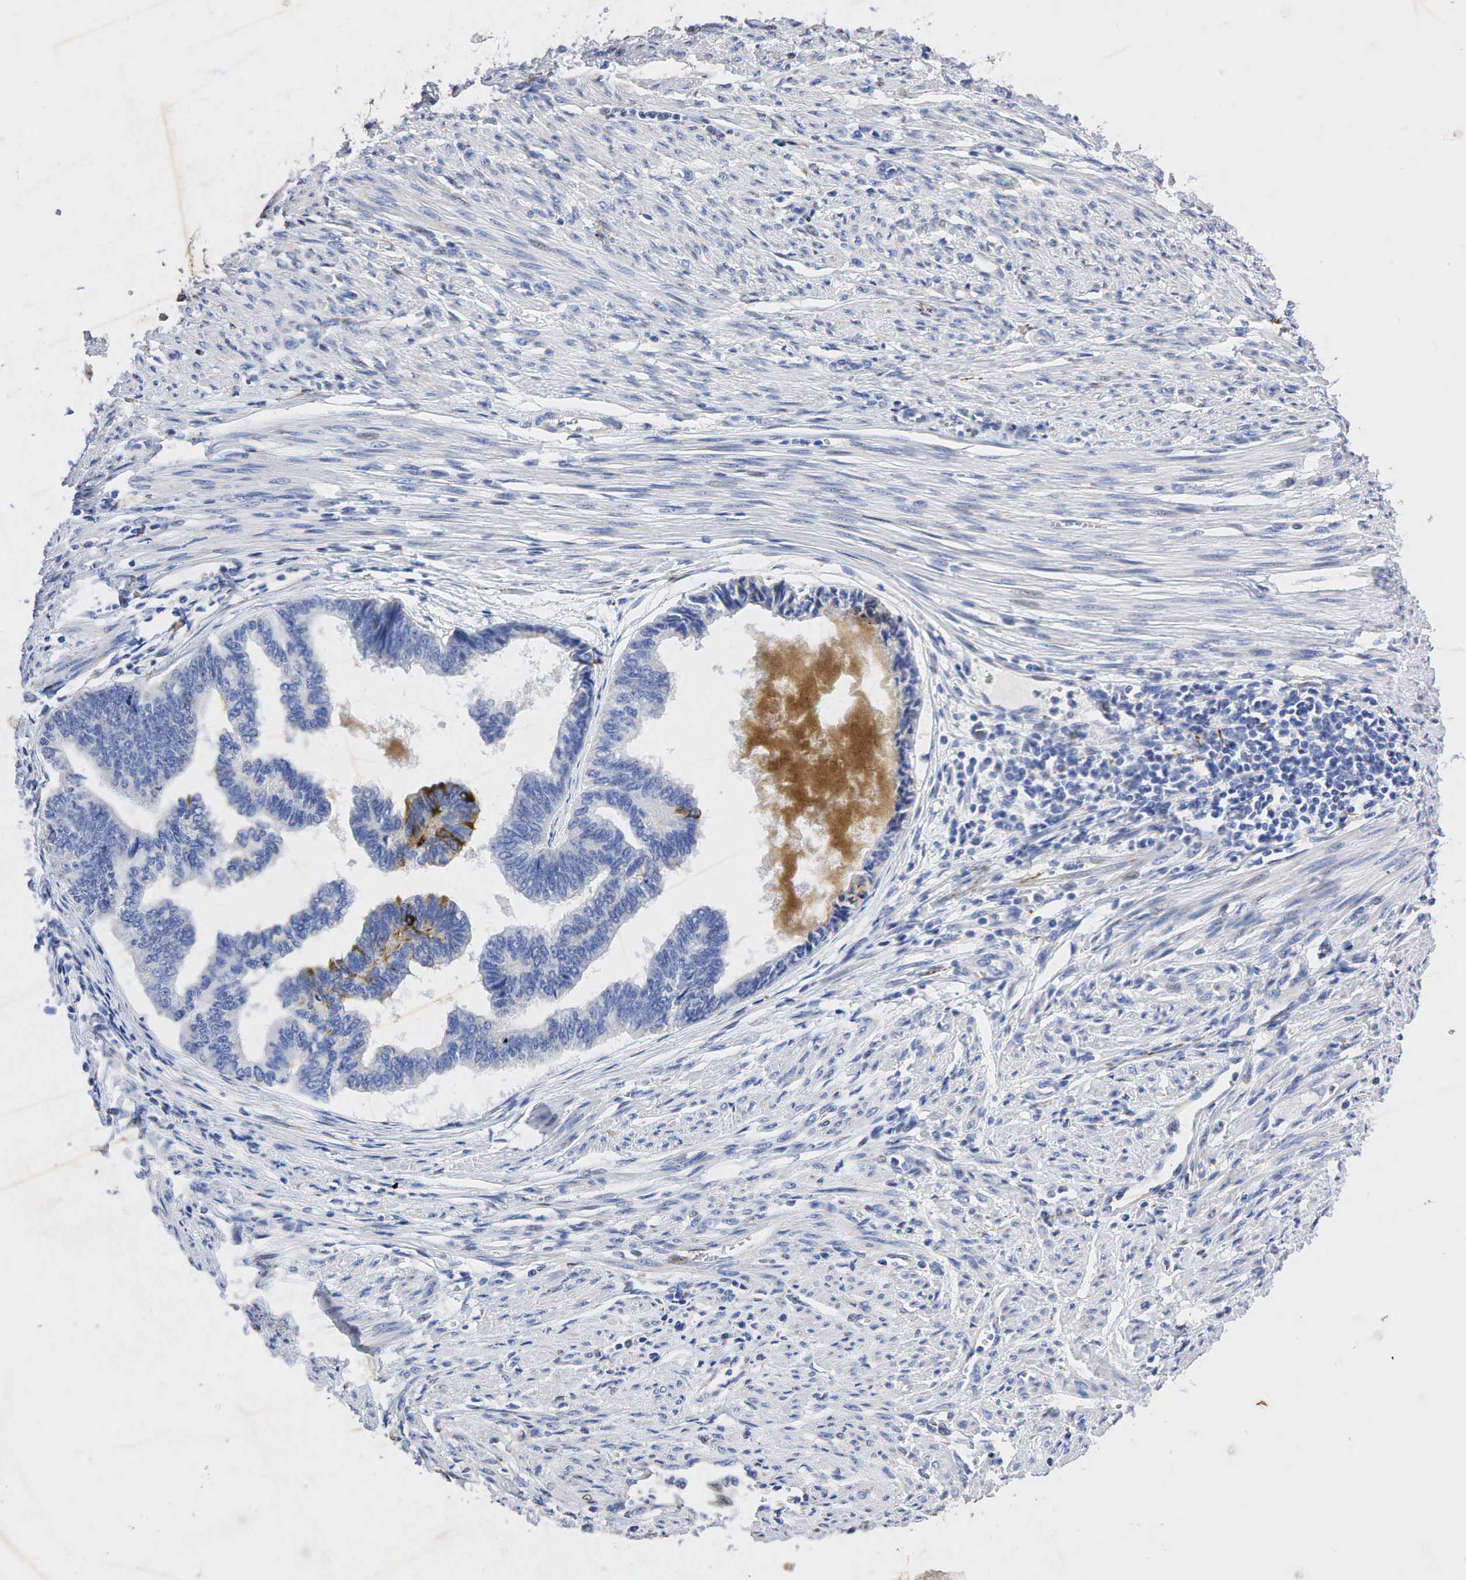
{"staining": {"intensity": "strong", "quantity": "<25%", "location": "cytoplasmic/membranous"}, "tissue": "endometrial cancer", "cell_type": "Tumor cells", "image_type": "cancer", "snomed": [{"axis": "morphology", "description": "Adenocarcinoma, NOS"}, {"axis": "topography", "description": "Endometrium"}], "caption": "Endometrial adenocarcinoma was stained to show a protein in brown. There is medium levels of strong cytoplasmic/membranous expression in about <25% of tumor cells.", "gene": "SYP", "patient": {"sex": "female", "age": 75}}